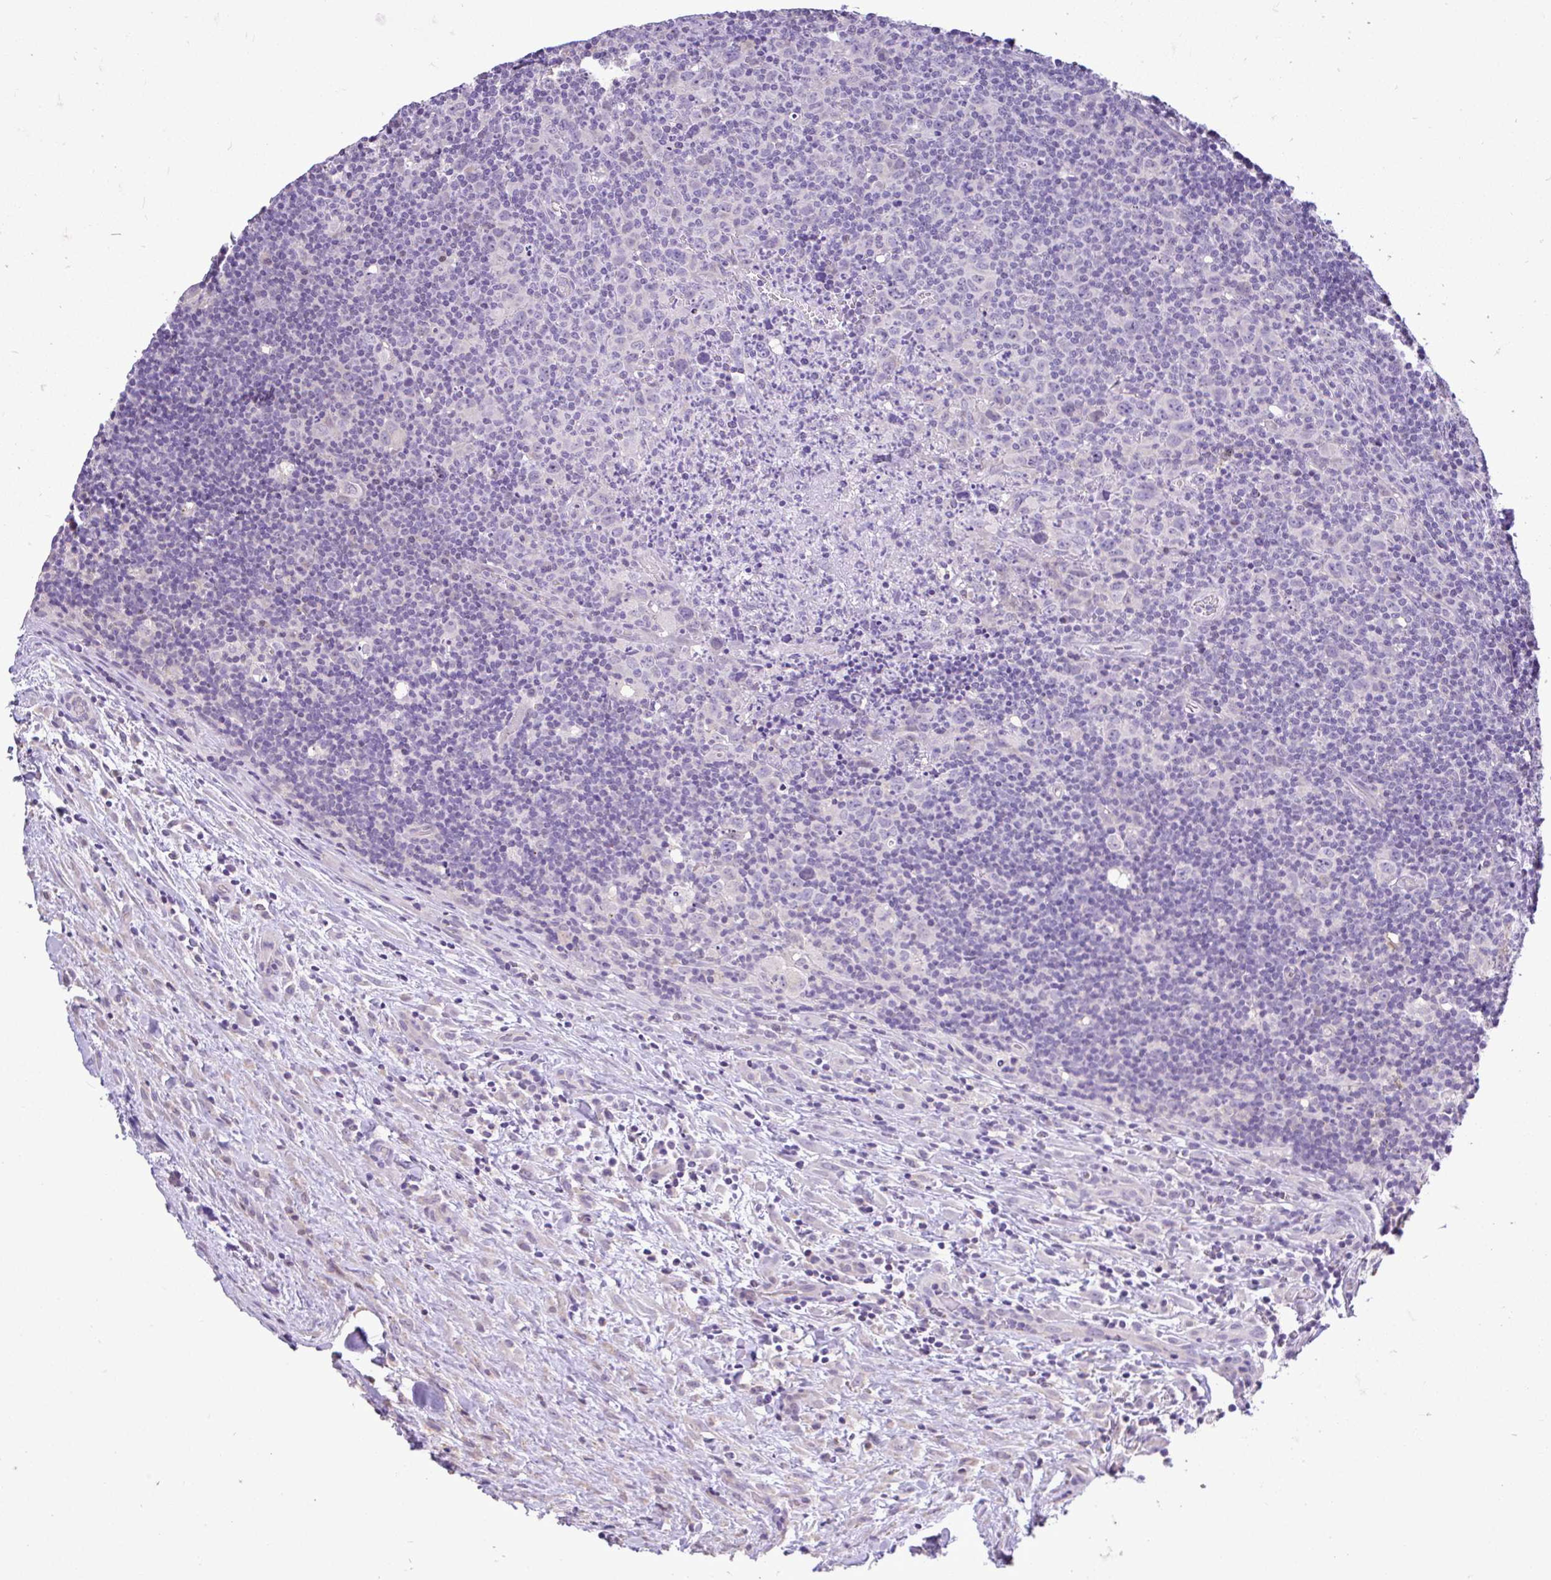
{"staining": {"intensity": "negative", "quantity": "none", "location": "none"}, "tissue": "lymphoma", "cell_type": "Tumor cells", "image_type": "cancer", "snomed": [{"axis": "morphology", "description": "Hodgkin's disease, NOS"}, {"axis": "topography", "description": "Lymph node"}], "caption": "IHC of Hodgkin's disease displays no expression in tumor cells.", "gene": "CTU1", "patient": {"sex": "female", "age": 18}}